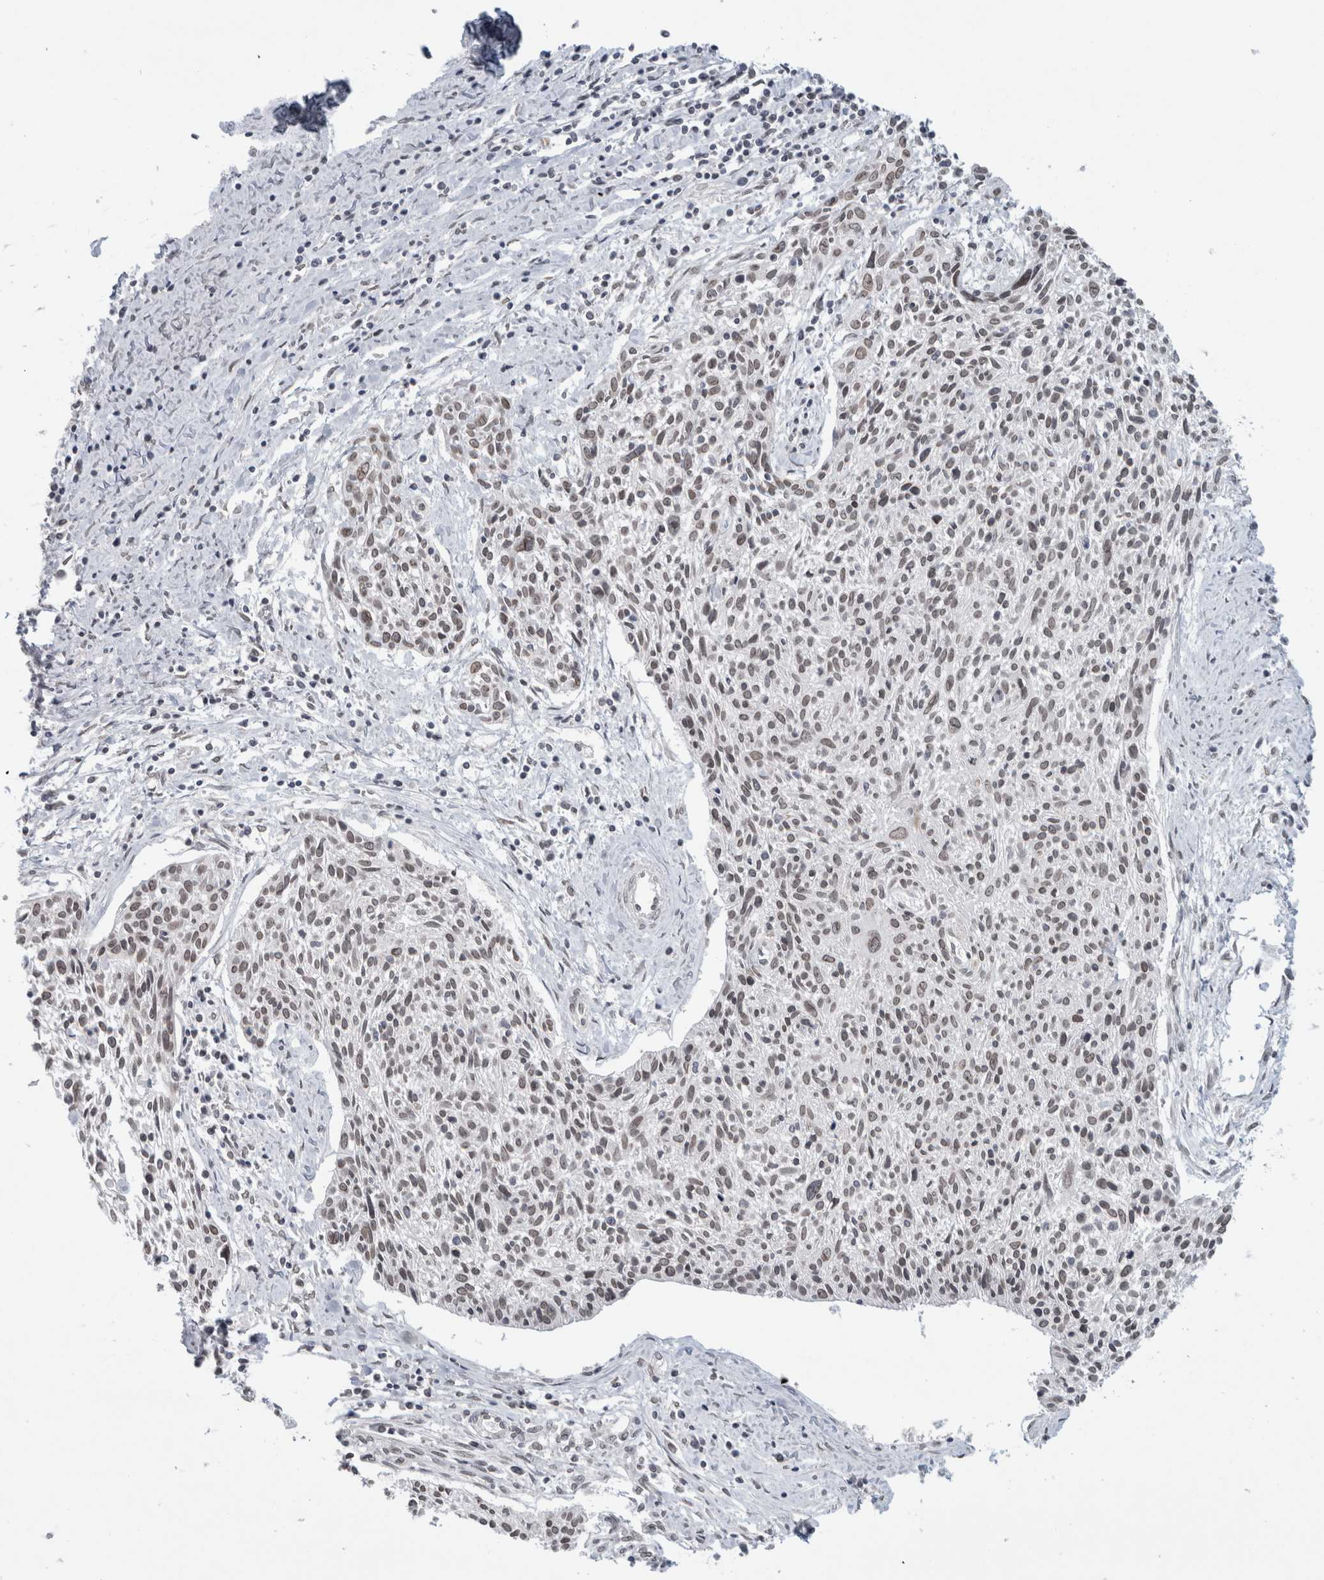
{"staining": {"intensity": "weak", "quantity": ">75%", "location": "nuclear"}, "tissue": "cervical cancer", "cell_type": "Tumor cells", "image_type": "cancer", "snomed": [{"axis": "morphology", "description": "Squamous cell carcinoma, NOS"}, {"axis": "topography", "description": "Cervix"}], "caption": "Cervical cancer (squamous cell carcinoma) stained for a protein demonstrates weak nuclear positivity in tumor cells.", "gene": "ZNF770", "patient": {"sex": "female", "age": 51}}